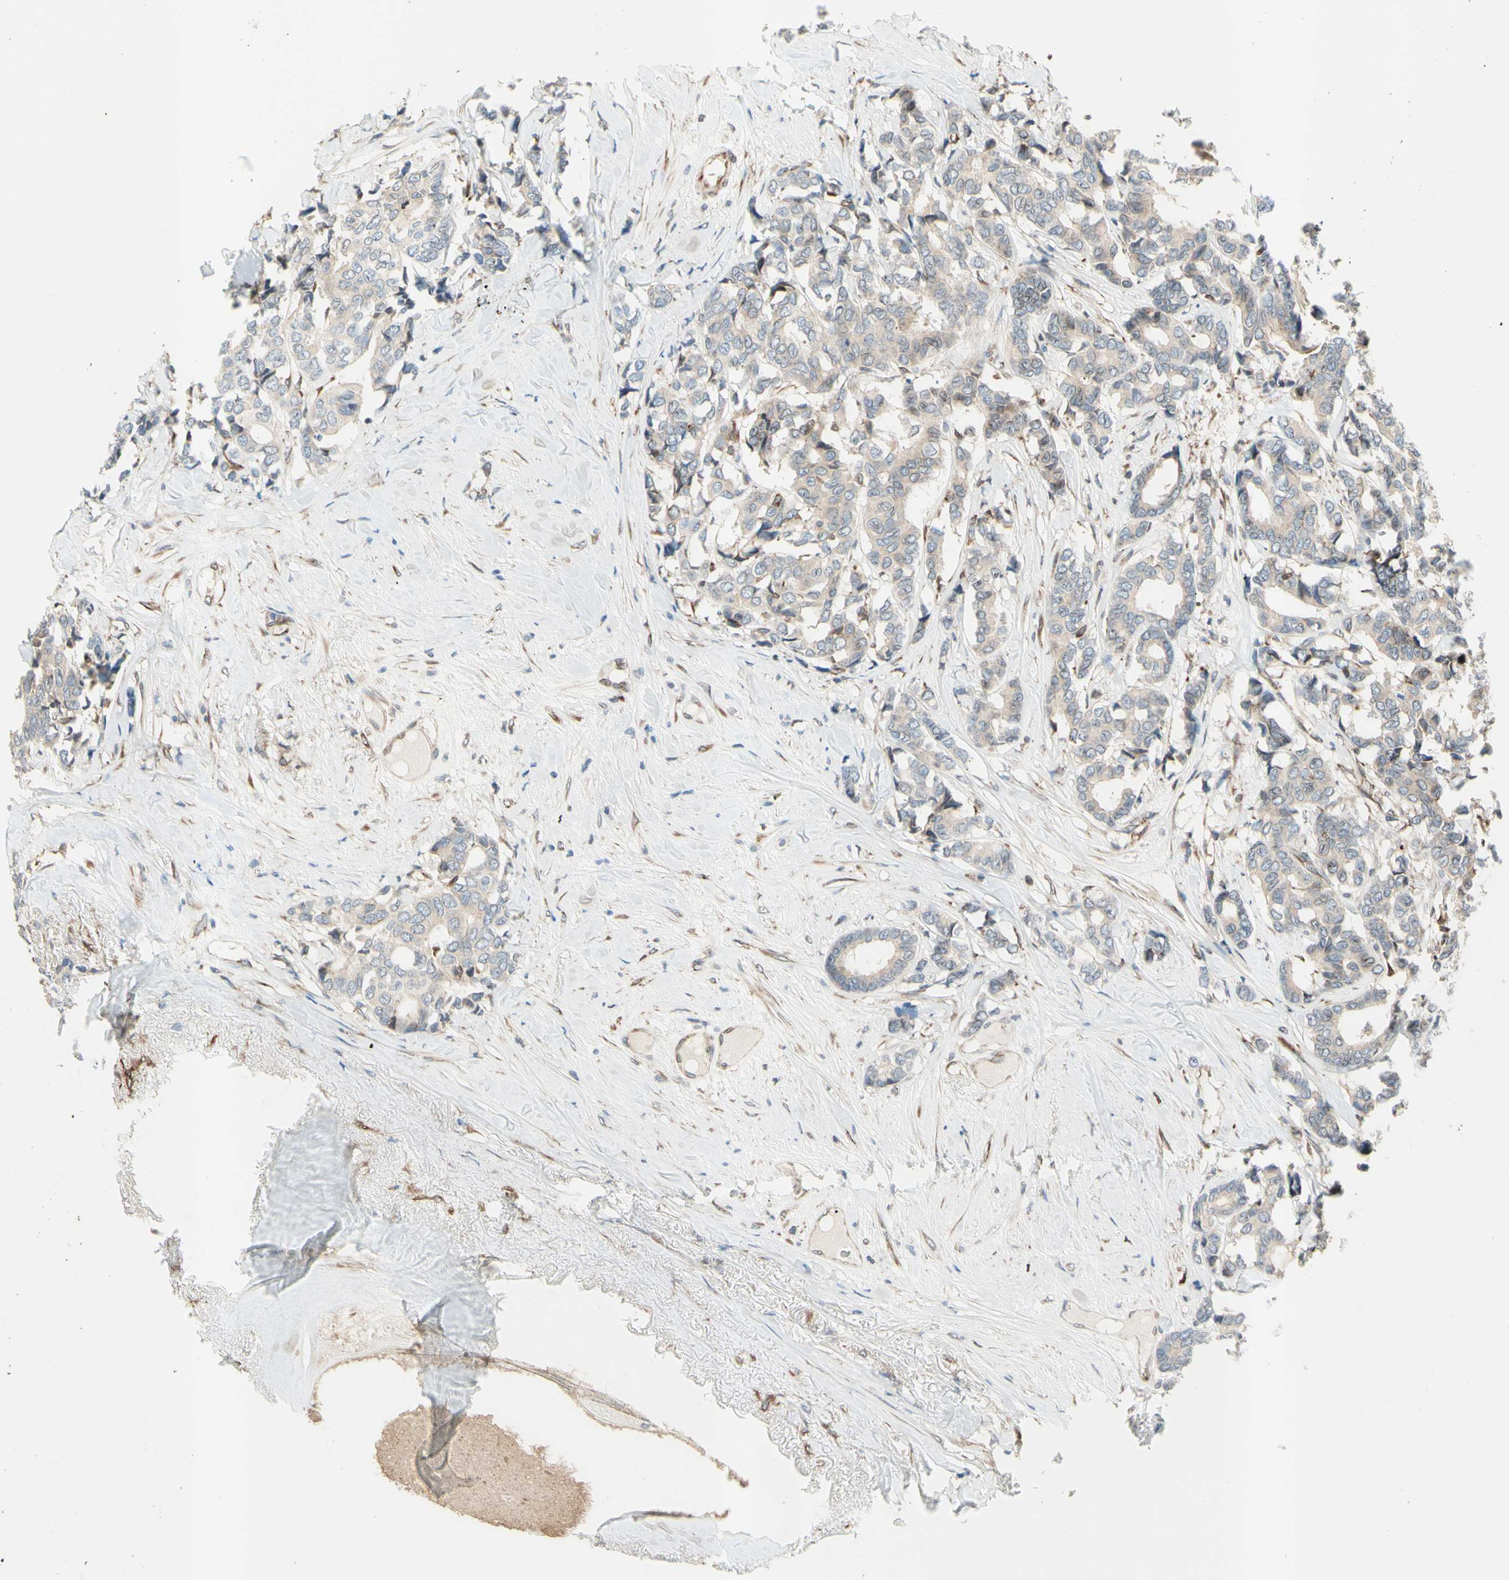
{"staining": {"intensity": "weak", "quantity": ">75%", "location": "cytoplasmic/membranous"}, "tissue": "breast cancer", "cell_type": "Tumor cells", "image_type": "cancer", "snomed": [{"axis": "morphology", "description": "Duct carcinoma"}, {"axis": "topography", "description": "Breast"}], "caption": "There is low levels of weak cytoplasmic/membranous positivity in tumor cells of breast cancer, as demonstrated by immunohistochemical staining (brown color).", "gene": "TRAF2", "patient": {"sex": "female", "age": 87}}